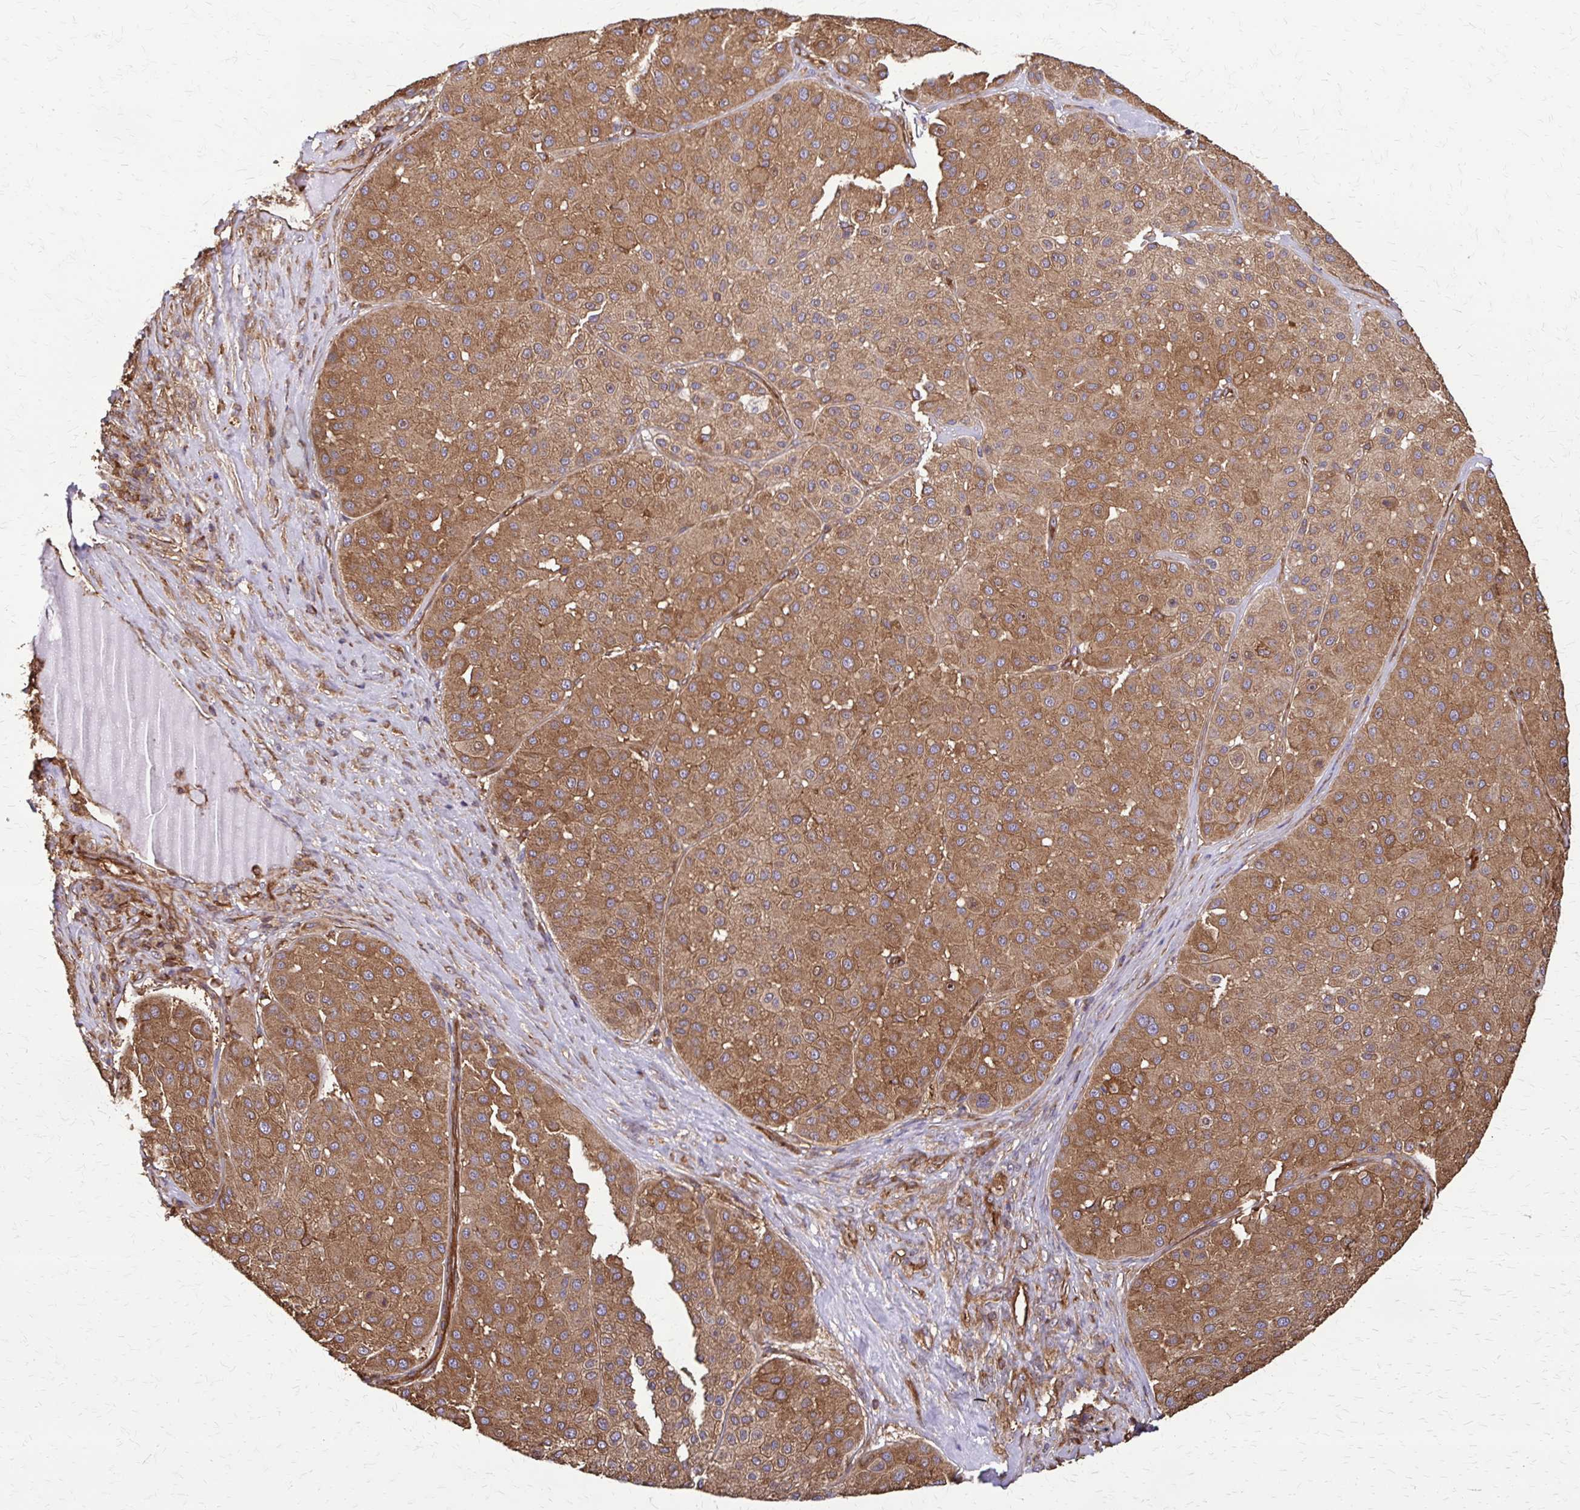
{"staining": {"intensity": "moderate", "quantity": ">75%", "location": "cytoplasmic/membranous"}, "tissue": "melanoma", "cell_type": "Tumor cells", "image_type": "cancer", "snomed": [{"axis": "morphology", "description": "Malignant melanoma, Metastatic site"}, {"axis": "topography", "description": "Smooth muscle"}], "caption": "Immunohistochemistry image of human melanoma stained for a protein (brown), which demonstrates medium levels of moderate cytoplasmic/membranous positivity in about >75% of tumor cells.", "gene": "EEF2", "patient": {"sex": "male", "age": 41}}